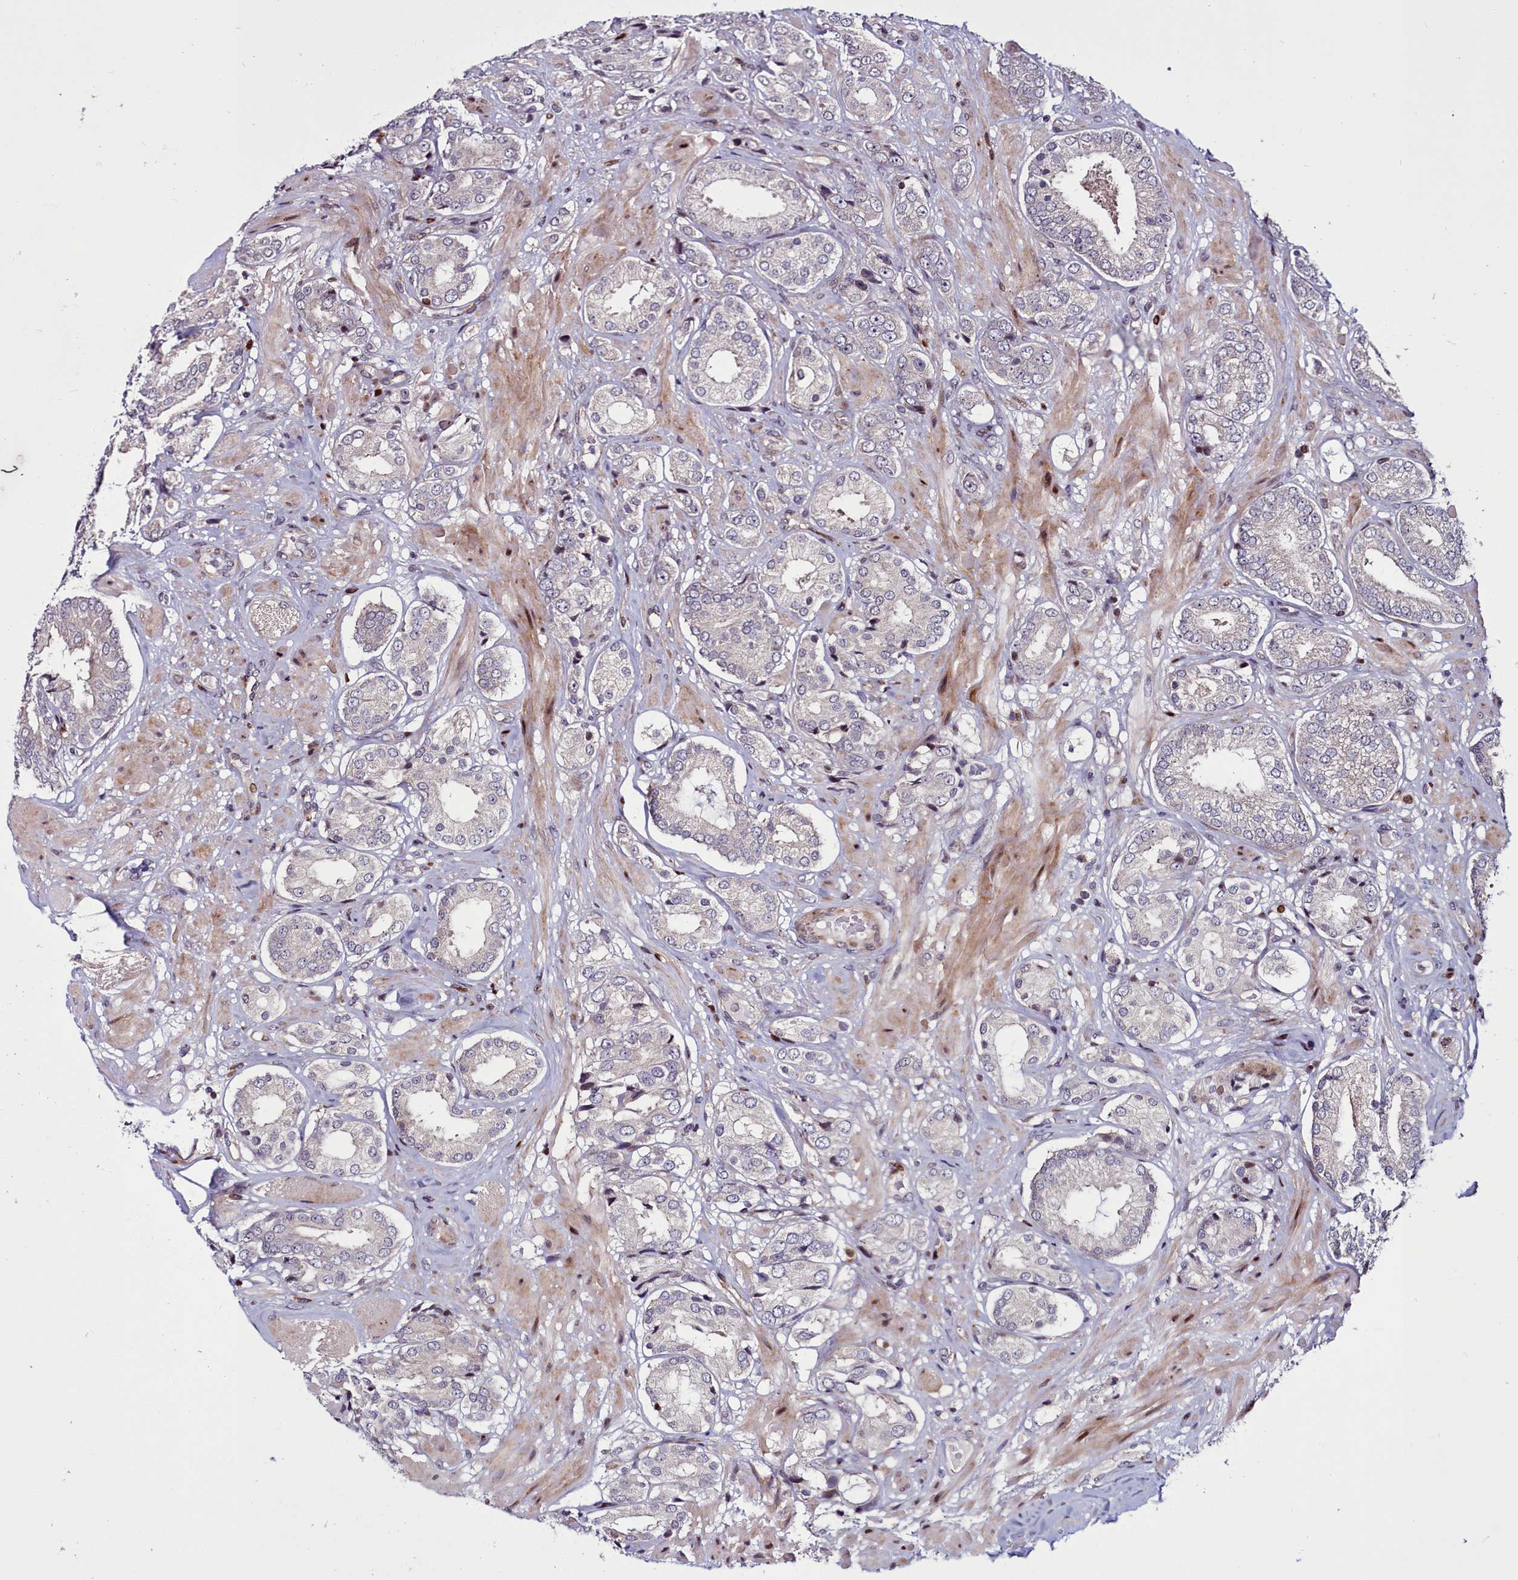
{"staining": {"intensity": "negative", "quantity": "none", "location": "none"}, "tissue": "prostate cancer", "cell_type": "Tumor cells", "image_type": "cancer", "snomed": [{"axis": "morphology", "description": "Adenocarcinoma, High grade"}, {"axis": "topography", "description": "Prostate and seminal vesicle, NOS"}], "caption": "Immunohistochemical staining of human prostate adenocarcinoma (high-grade) exhibits no significant positivity in tumor cells. (DAB IHC with hematoxylin counter stain).", "gene": "WBP11", "patient": {"sex": "male", "age": 64}}